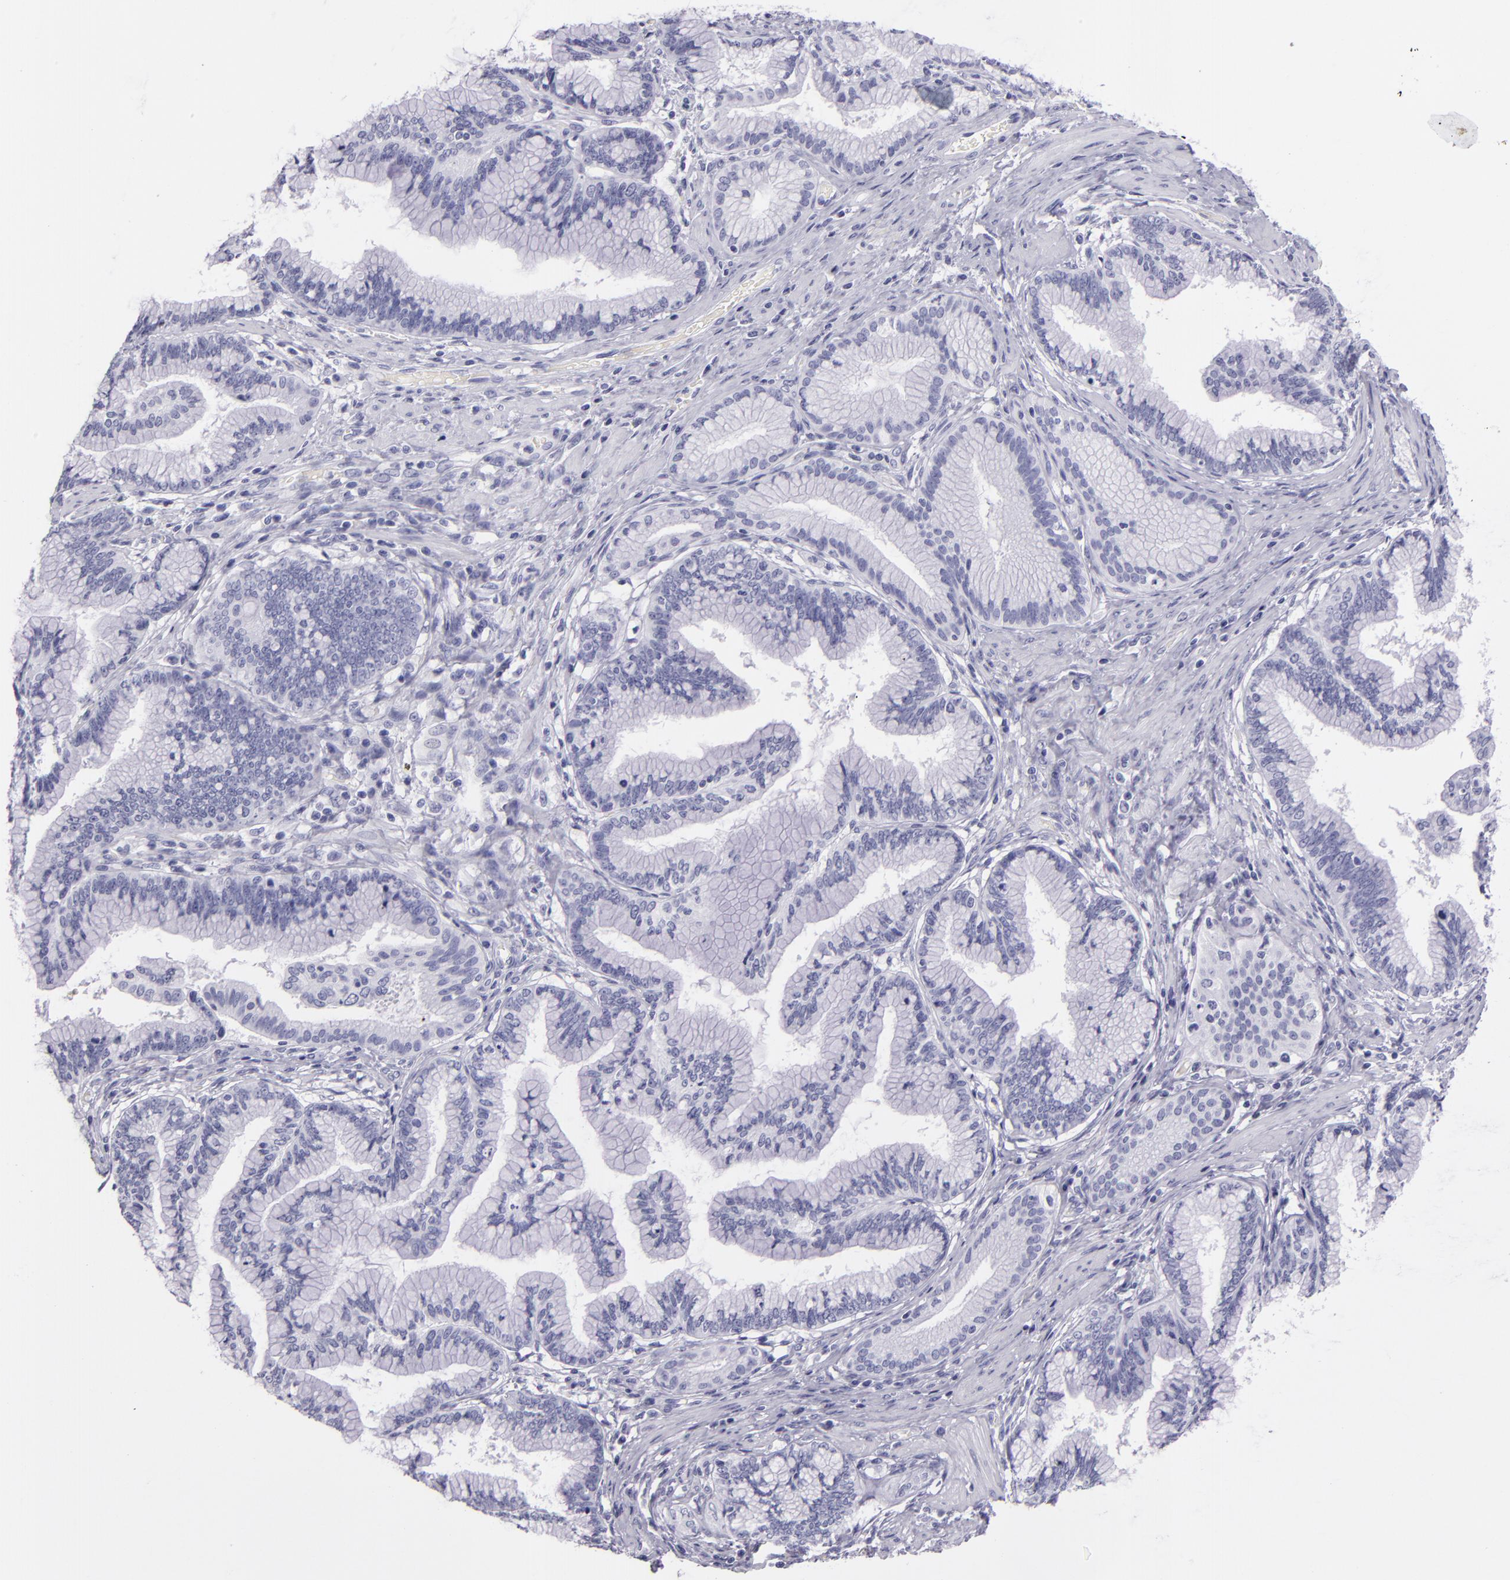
{"staining": {"intensity": "negative", "quantity": "none", "location": "none"}, "tissue": "pancreatic cancer", "cell_type": "Tumor cells", "image_type": "cancer", "snomed": [{"axis": "morphology", "description": "Adenocarcinoma, NOS"}, {"axis": "topography", "description": "Pancreas"}], "caption": "Photomicrograph shows no significant protein expression in tumor cells of pancreatic adenocarcinoma.", "gene": "CR2", "patient": {"sex": "female", "age": 64}}